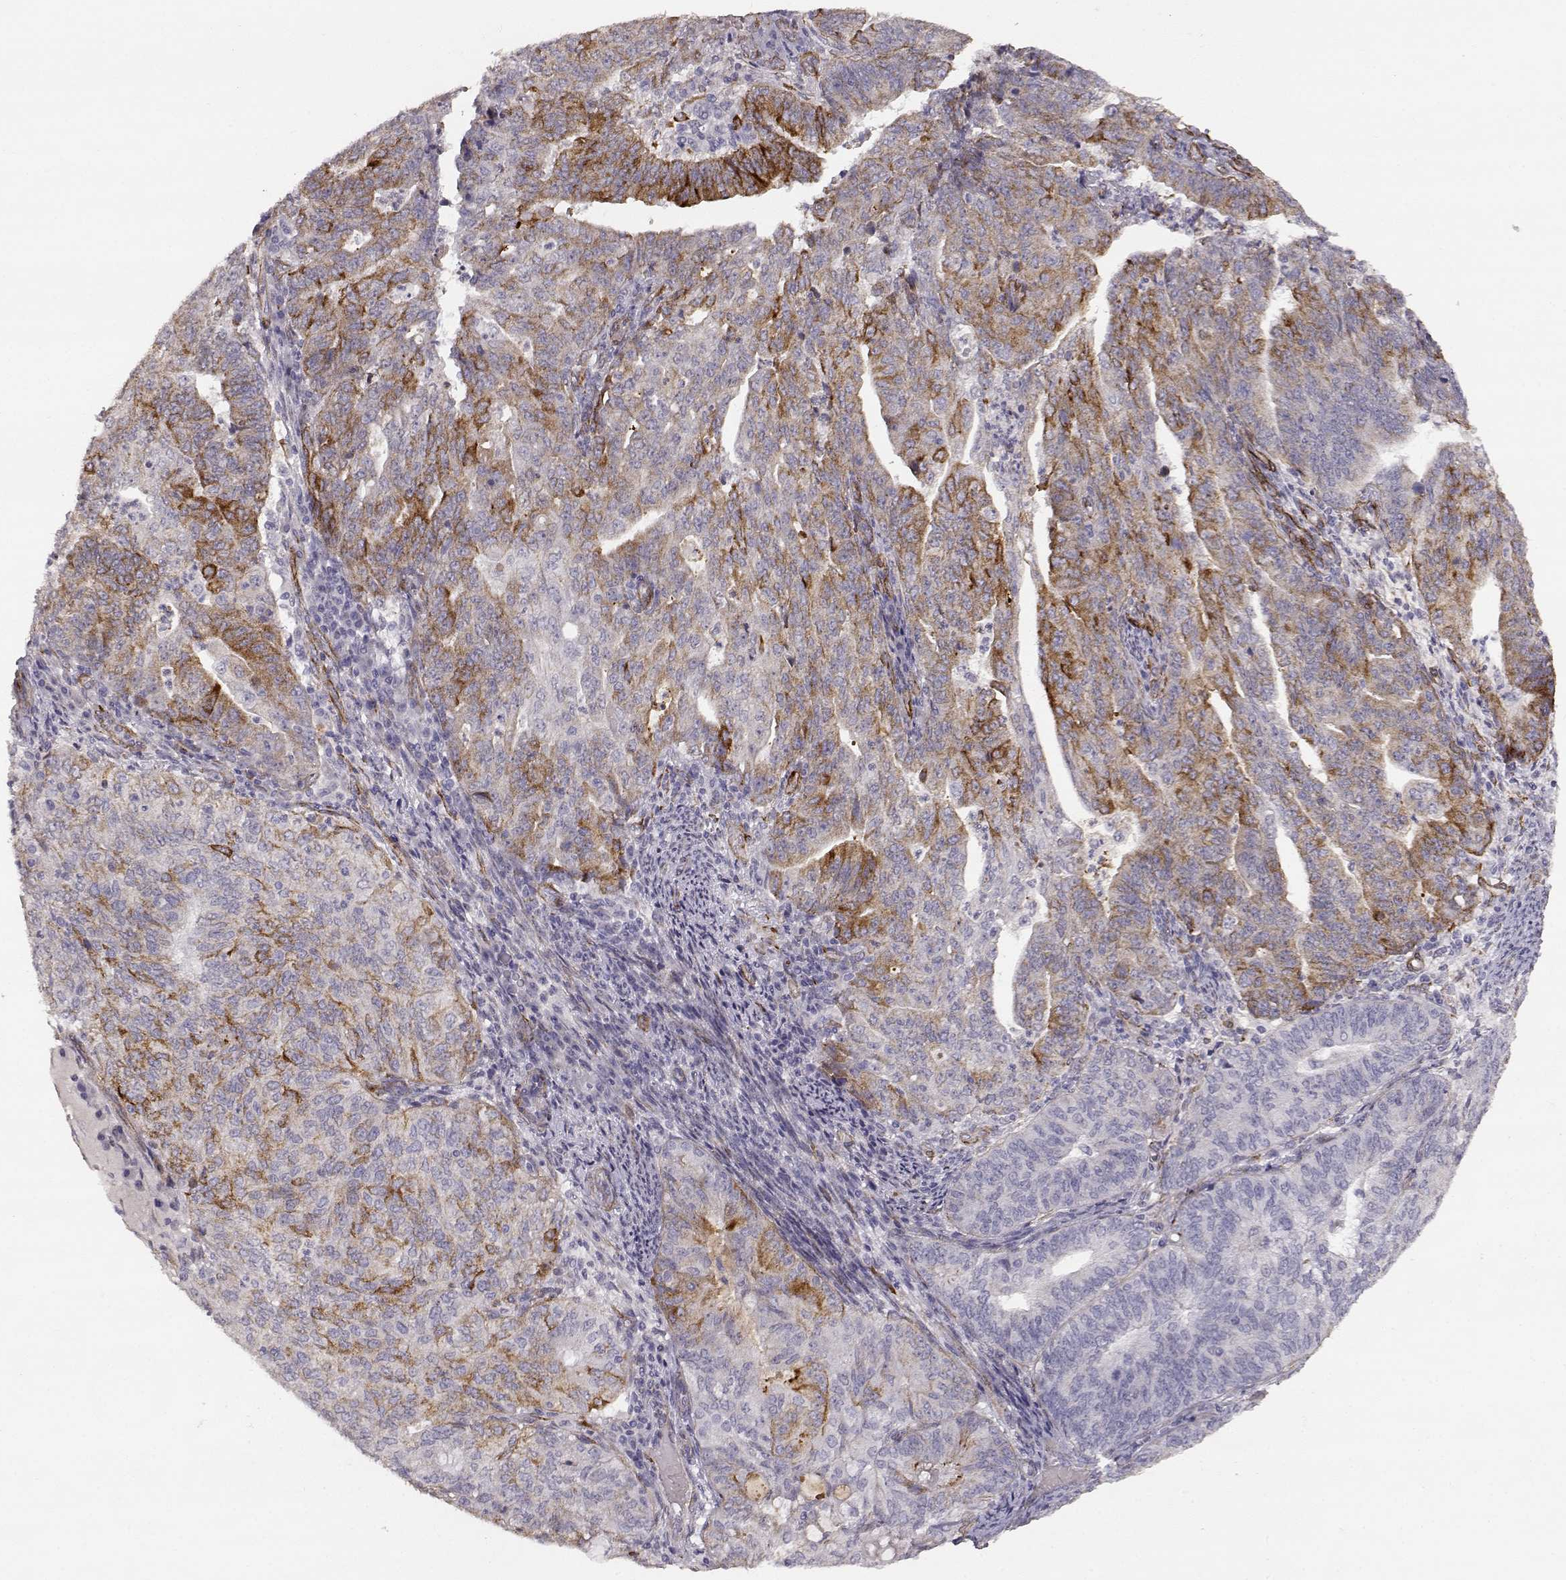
{"staining": {"intensity": "moderate", "quantity": "25%-75%", "location": "cytoplasmic/membranous"}, "tissue": "endometrial cancer", "cell_type": "Tumor cells", "image_type": "cancer", "snomed": [{"axis": "morphology", "description": "Adenocarcinoma, NOS"}, {"axis": "topography", "description": "Endometrium"}], "caption": "A histopathology image of endometrial cancer (adenocarcinoma) stained for a protein shows moderate cytoplasmic/membranous brown staining in tumor cells. (Stains: DAB (3,3'-diaminobenzidine) in brown, nuclei in blue, Microscopy: brightfield microscopy at high magnification).", "gene": "LAMC1", "patient": {"sex": "female", "age": 82}}